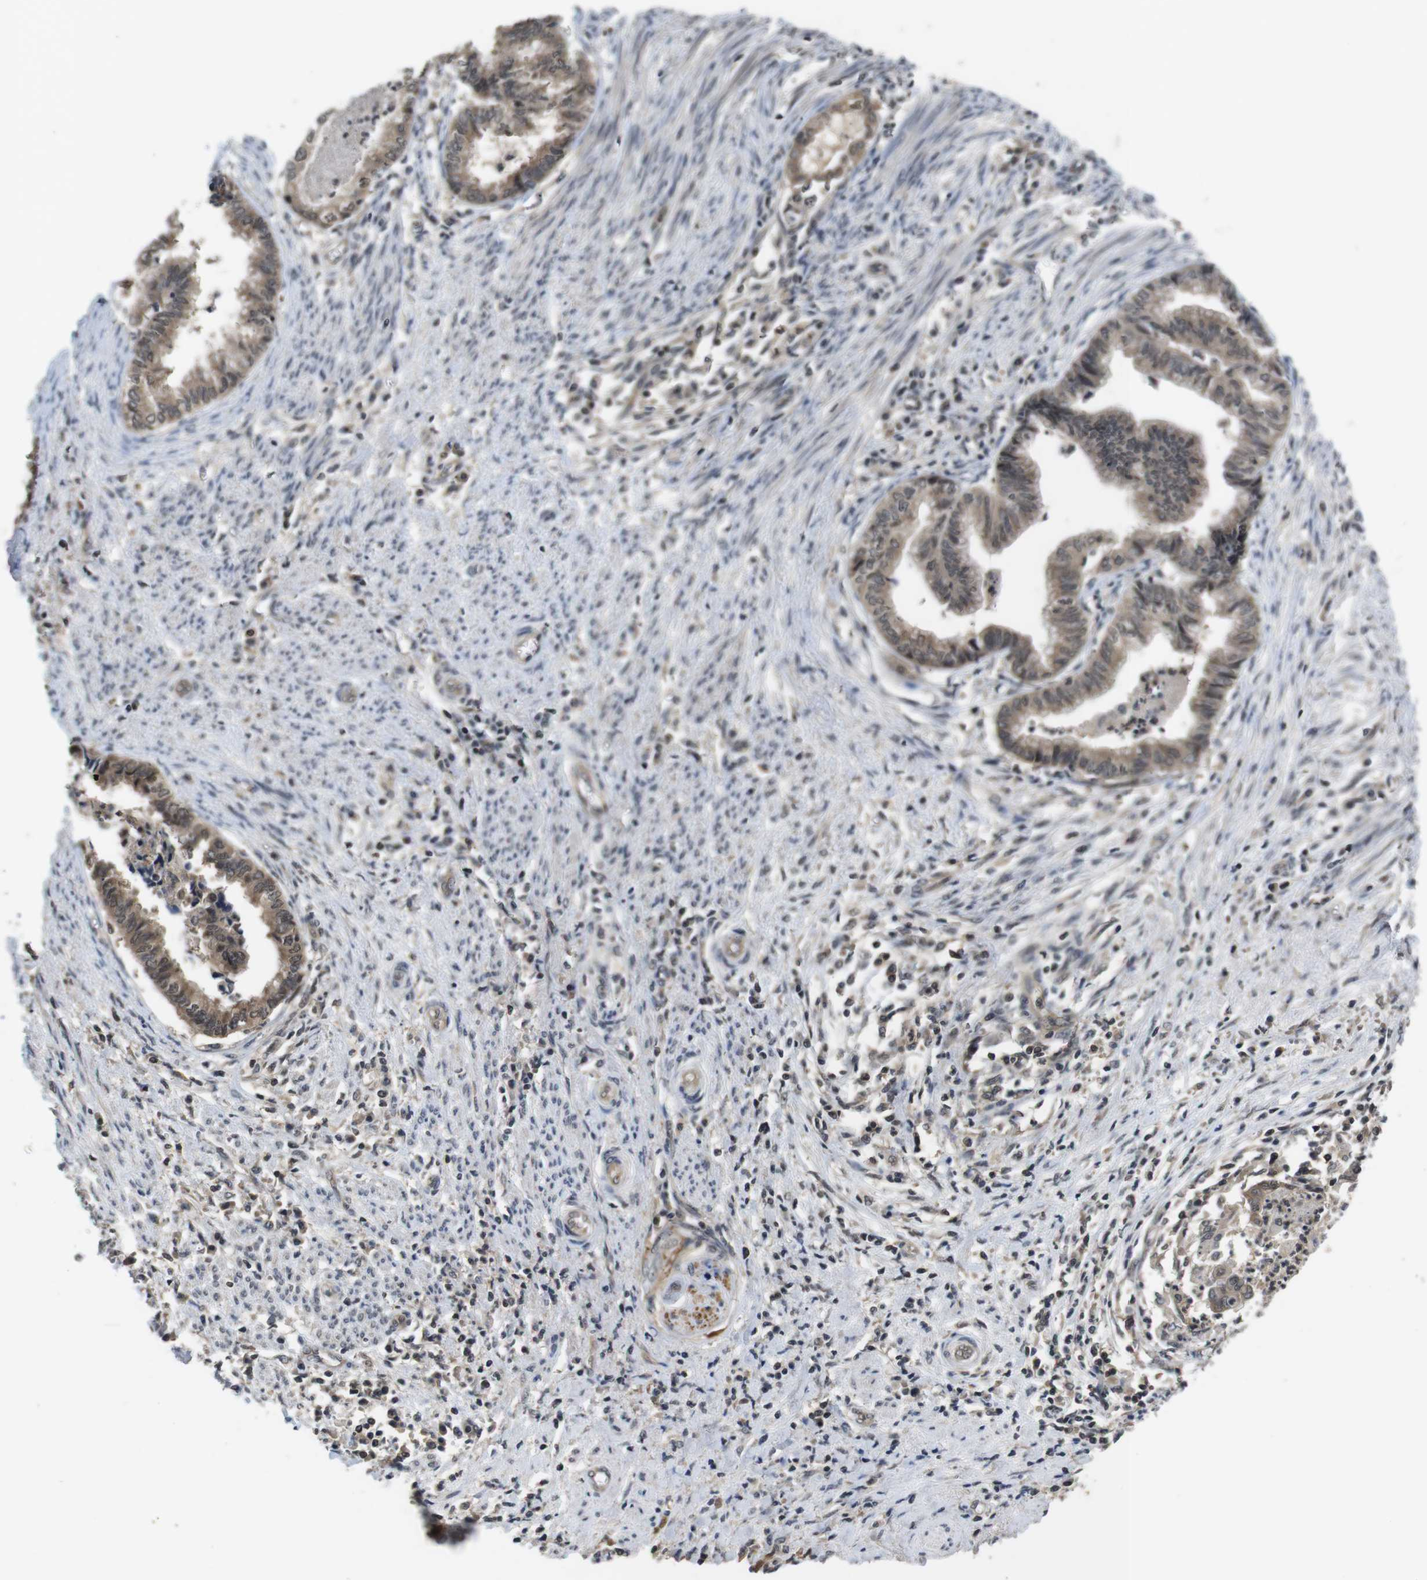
{"staining": {"intensity": "weak", "quantity": ">75%", "location": "cytoplasmic/membranous,nuclear"}, "tissue": "endometrial cancer", "cell_type": "Tumor cells", "image_type": "cancer", "snomed": [{"axis": "morphology", "description": "Necrosis, NOS"}, {"axis": "morphology", "description": "Adenocarcinoma, NOS"}, {"axis": "topography", "description": "Endometrium"}], "caption": "Endometrial cancer was stained to show a protein in brown. There is low levels of weak cytoplasmic/membranous and nuclear staining in about >75% of tumor cells.", "gene": "FADD", "patient": {"sex": "female", "age": 79}}